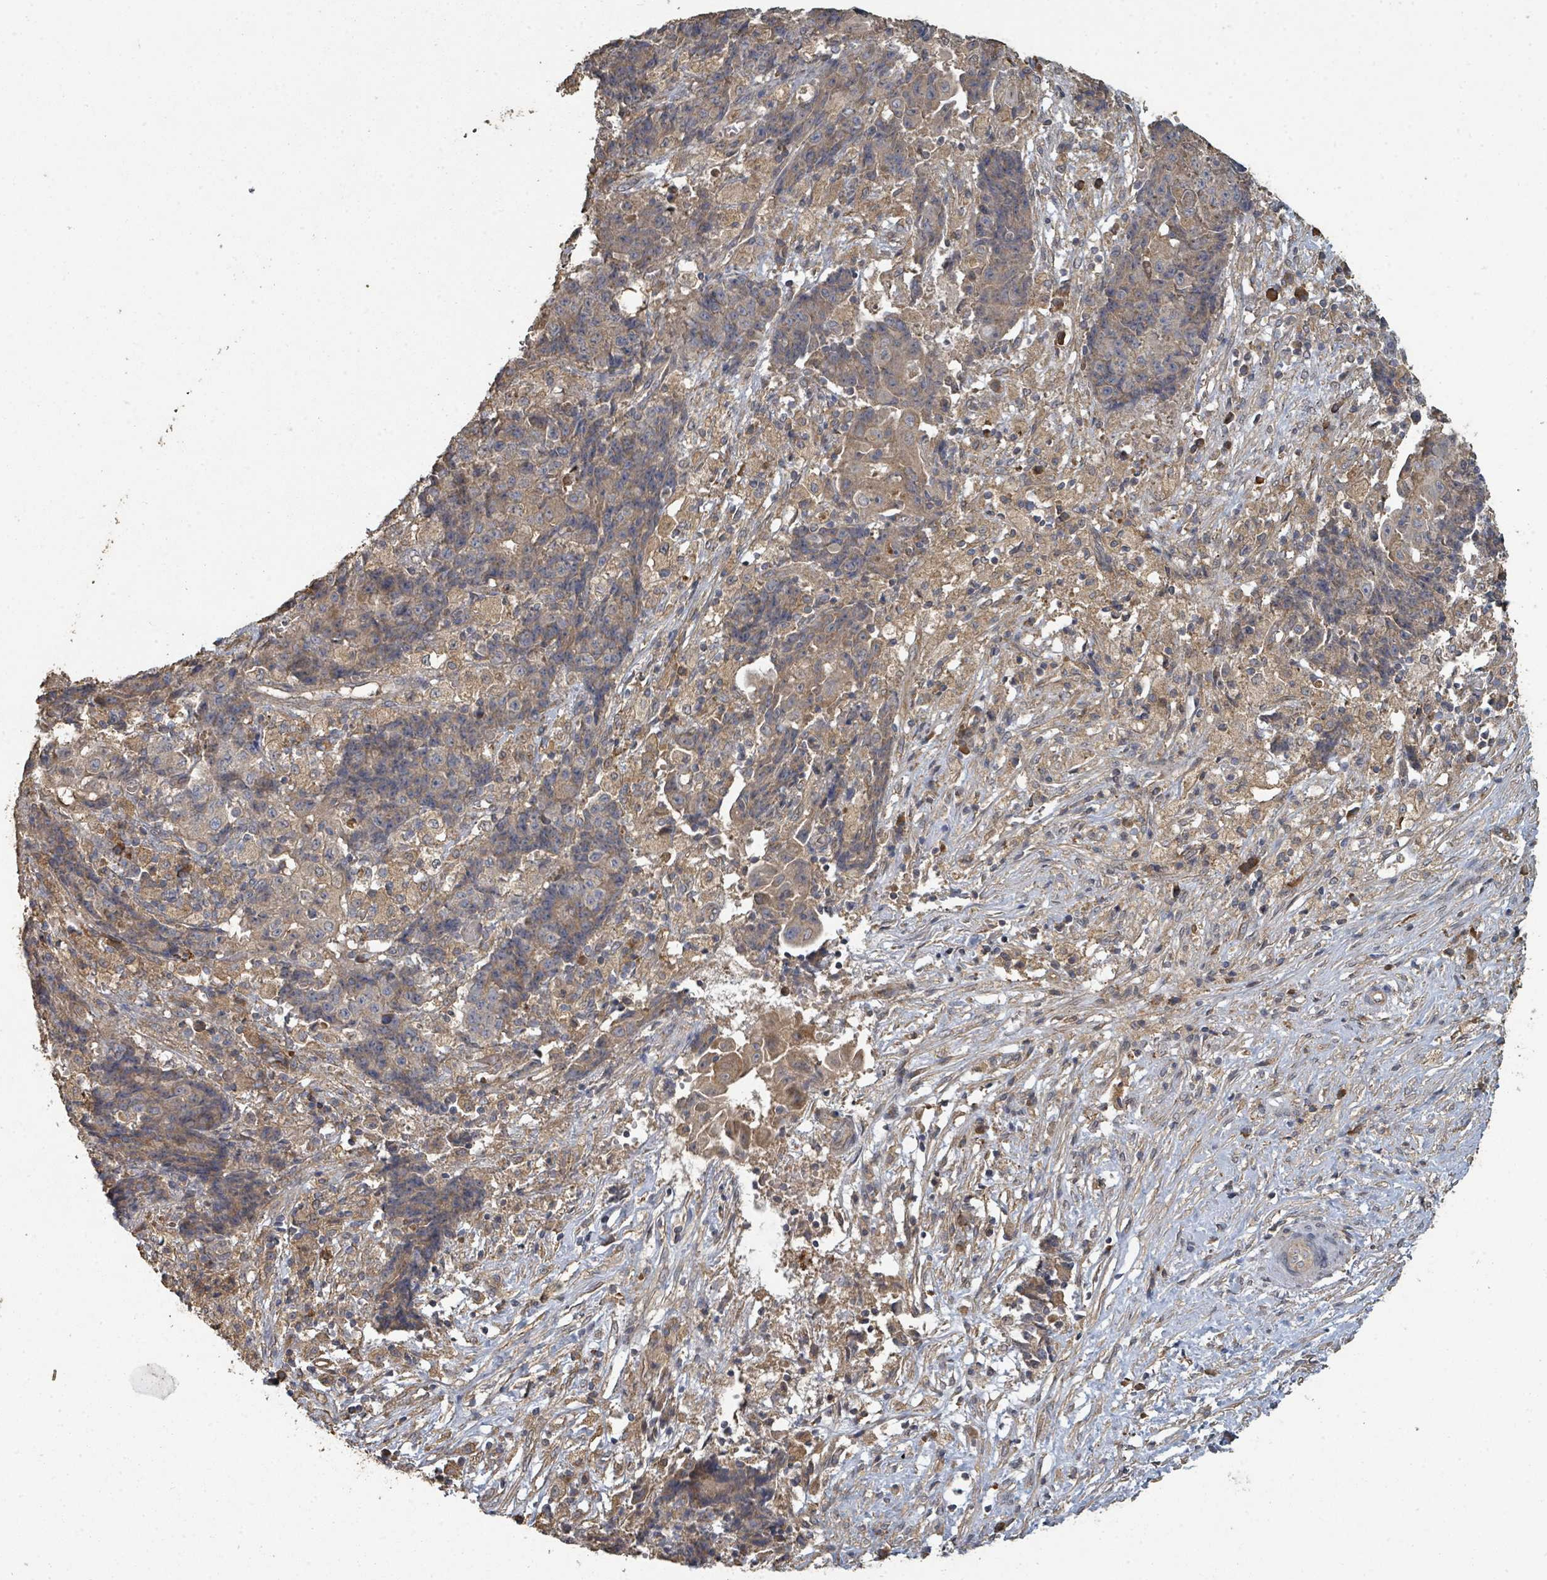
{"staining": {"intensity": "moderate", "quantity": "25%-75%", "location": "cytoplasmic/membranous"}, "tissue": "ovarian cancer", "cell_type": "Tumor cells", "image_type": "cancer", "snomed": [{"axis": "morphology", "description": "Carcinoma, endometroid"}, {"axis": "topography", "description": "Ovary"}], "caption": "Protein staining exhibits moderate cytoplasmic/membranous staining in approximately 25%-75% of tumor cells in endometroid carcinoma (ovarian). (IHC, brightfield microscopy, high magnification).", "gene": "WDFY1", "patient": {"sex": "female", "age": 42}}